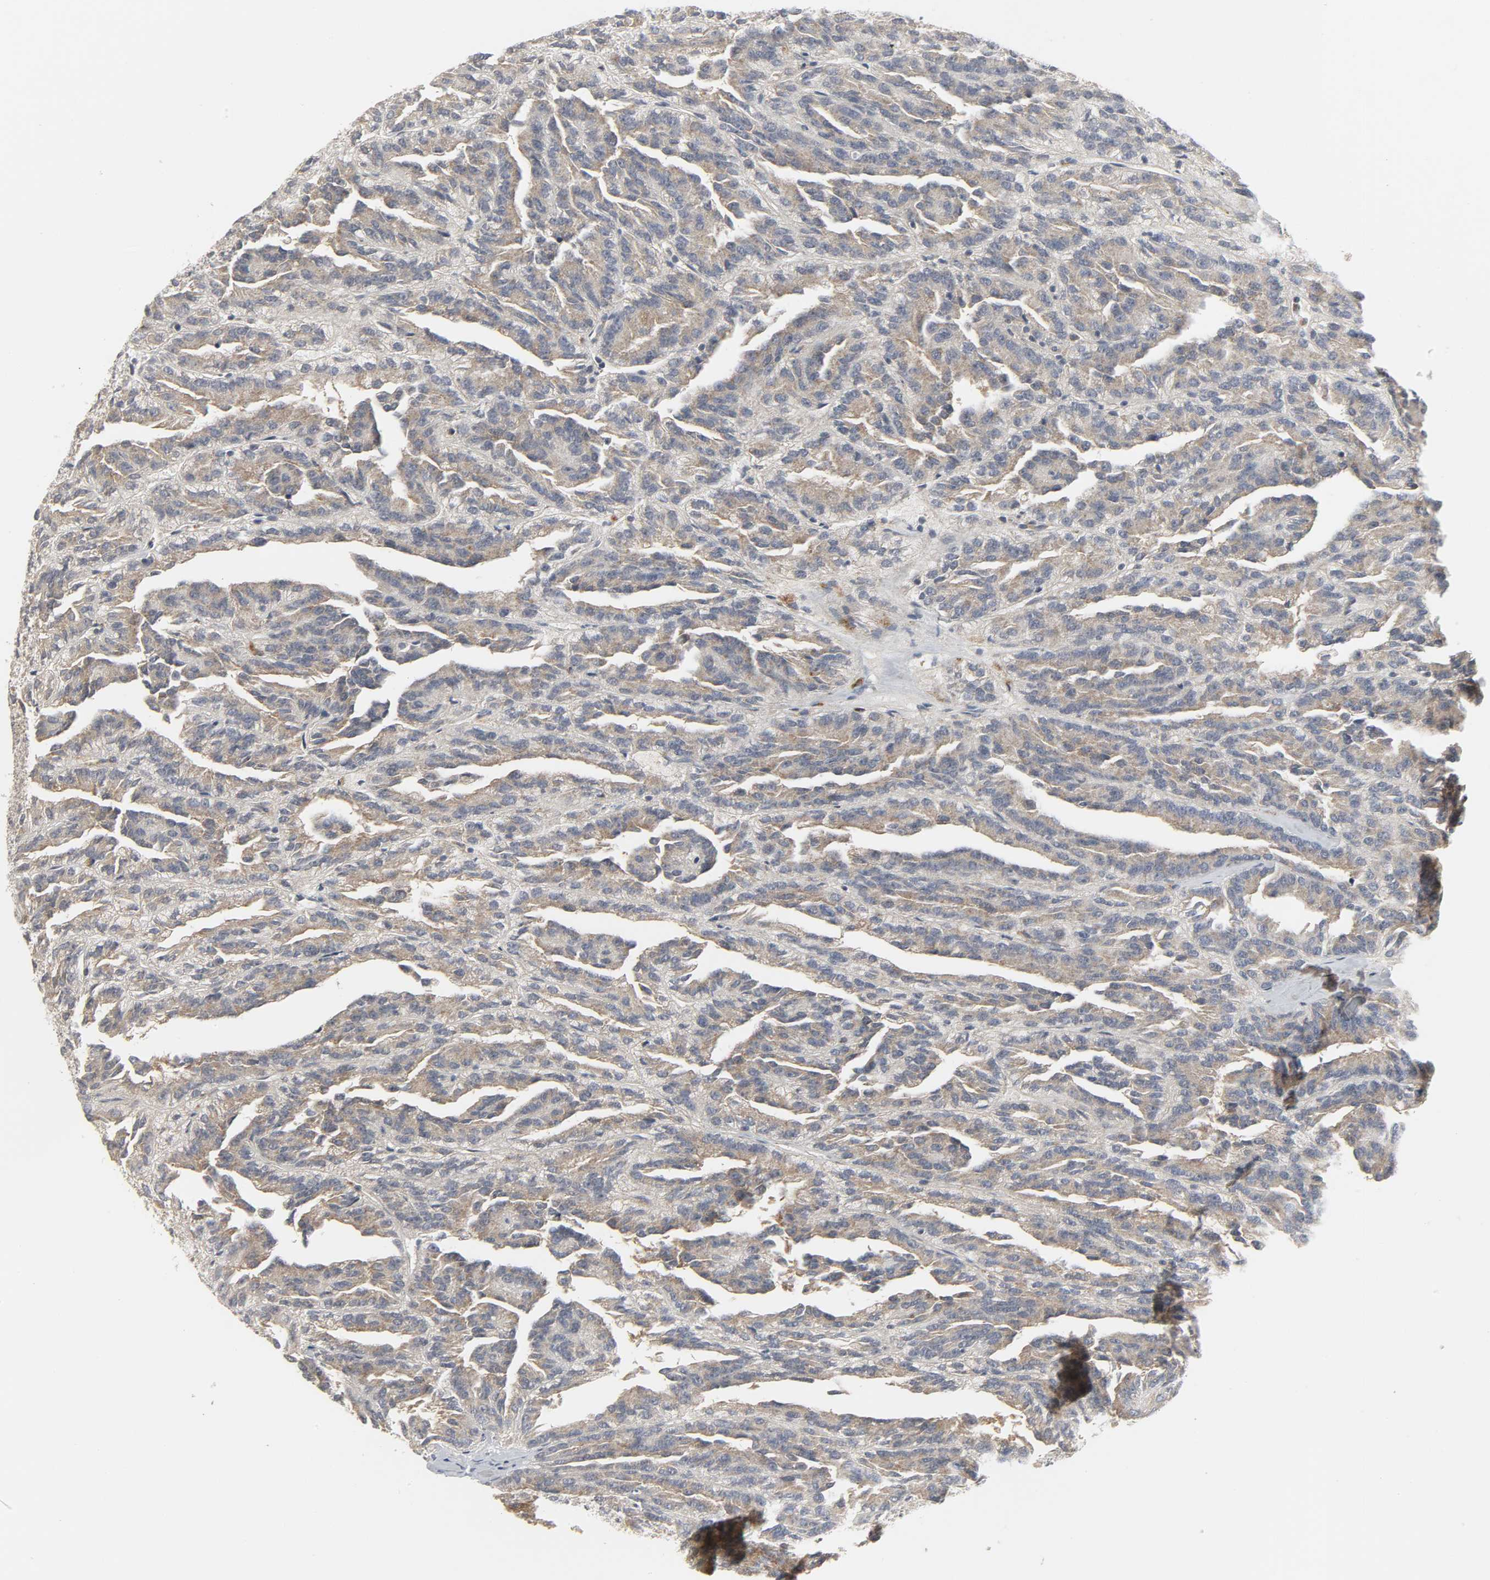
{"staining": {"intensity": "moderate", "quantity": ">75%", "location": "cytoplasmic/membranous"}, "tissue": "renal cancer", "cell_type": "Tumor cells", "image_type": "cancer", "snomed": [{"axis": "morphology", "description": "Adenocarcinoma, NOS"}, {"axis": "topography", "description": "Kidney"}], "caption": "A brown stain highlights moderate cytoplasmic/membranous positivity of a protein in human renal cancer tumor cells.", "gene": "CLIP1", "patient": {"sex": "male", "age": 46}}